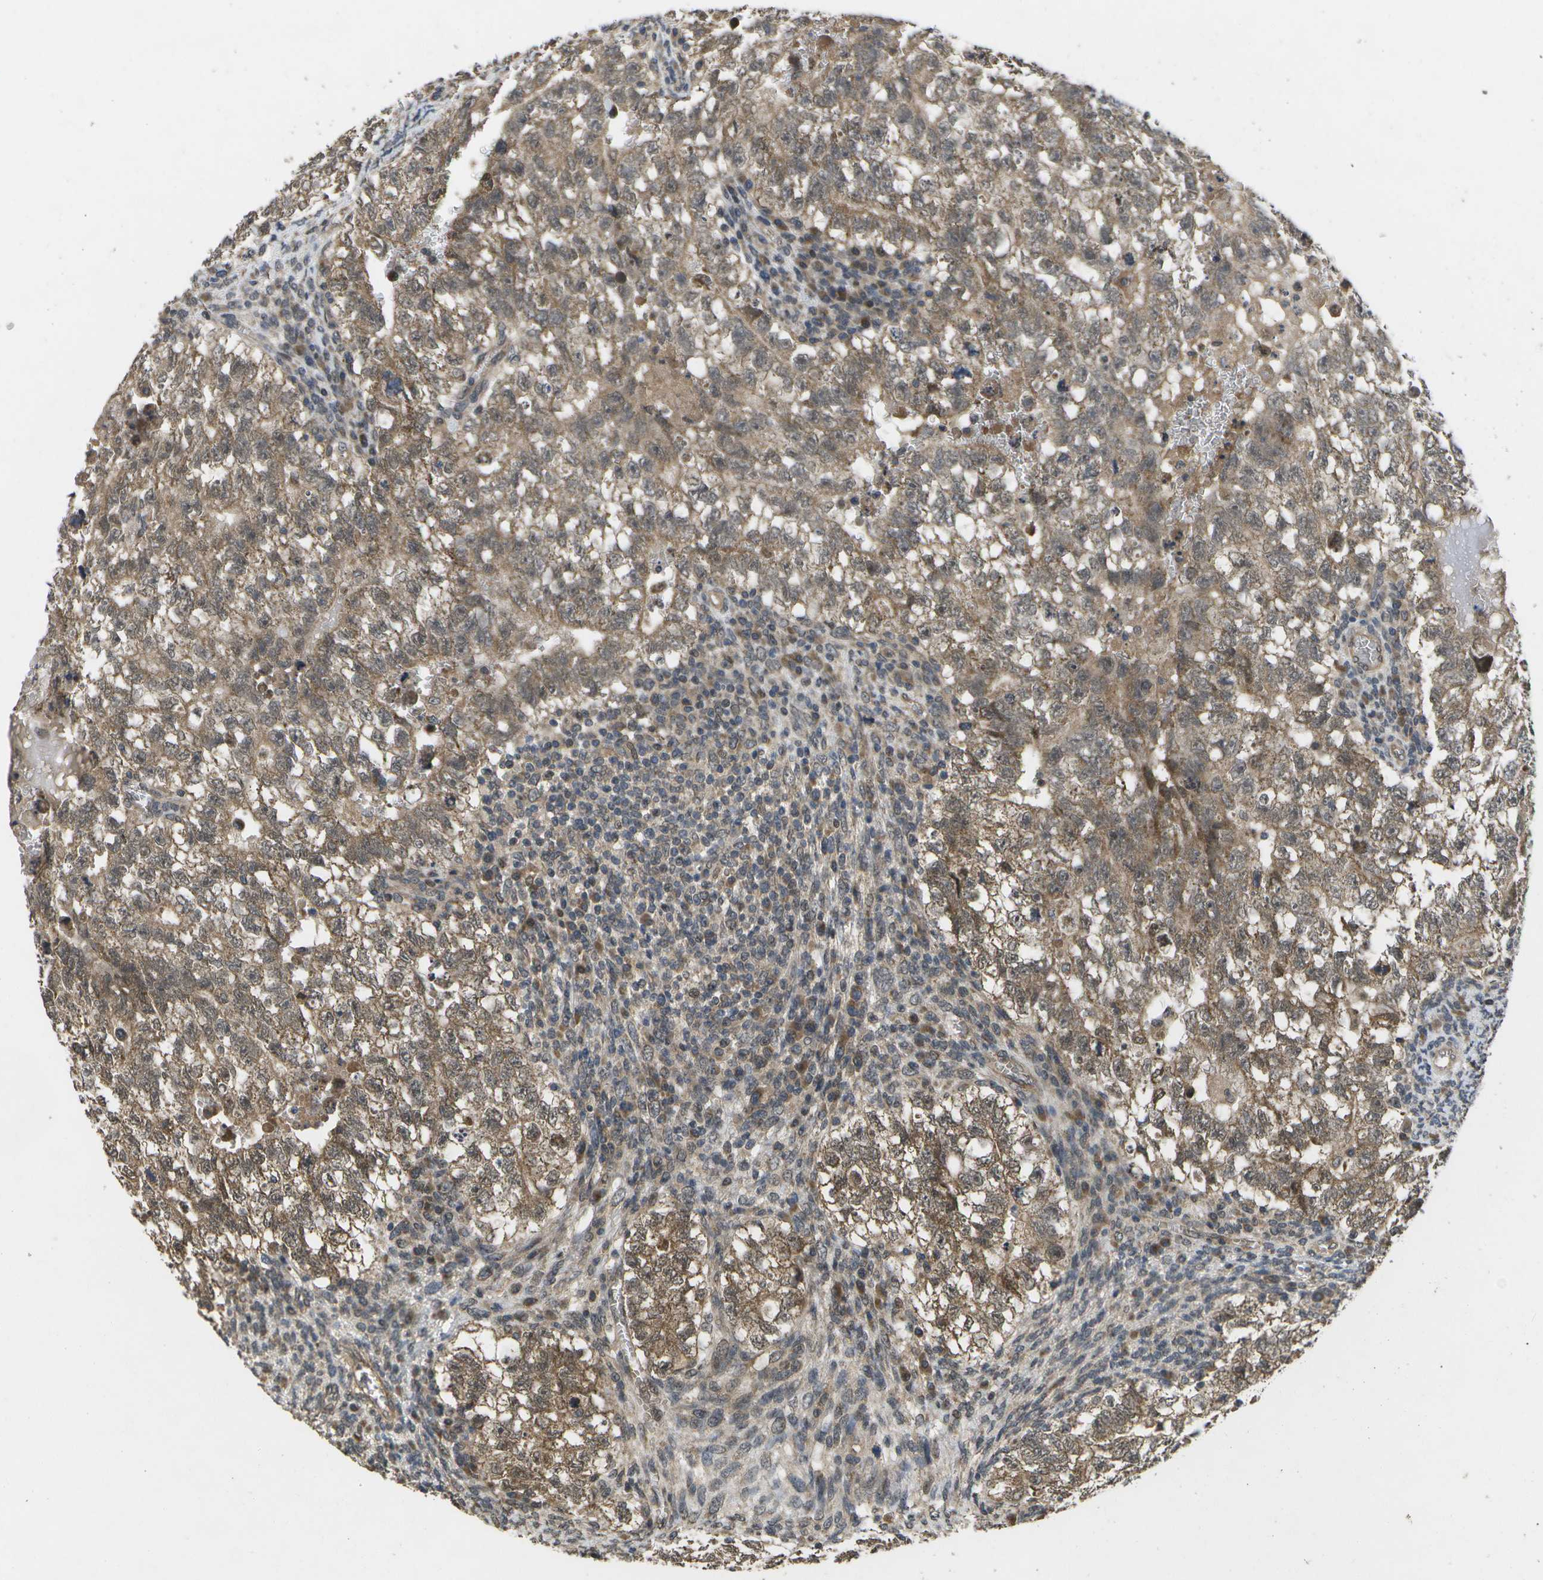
{"staining": {"intensity": "moderate", "quantity": ">75%", "location": "cytoplasmic/membranous"}, "tissue": "testis cancer", "cell_type": "Tumor cells", "image_type": "cancer", "snomed": [{"axis": "morphology", "description": "Seminoma, NOS"}, {"axis": "morphology", "description": "Carcinoma, Embryonal, NOS"}, {"axis": "topography", "description": "Testis"}], "caption": "The immunohistochemical stain labels moderate cytoplasmic/membranous expression in tumor cells of testis seminoma tissue.", "gene": "ALAS1", "patient": {"sex": "male", "age": 38}}